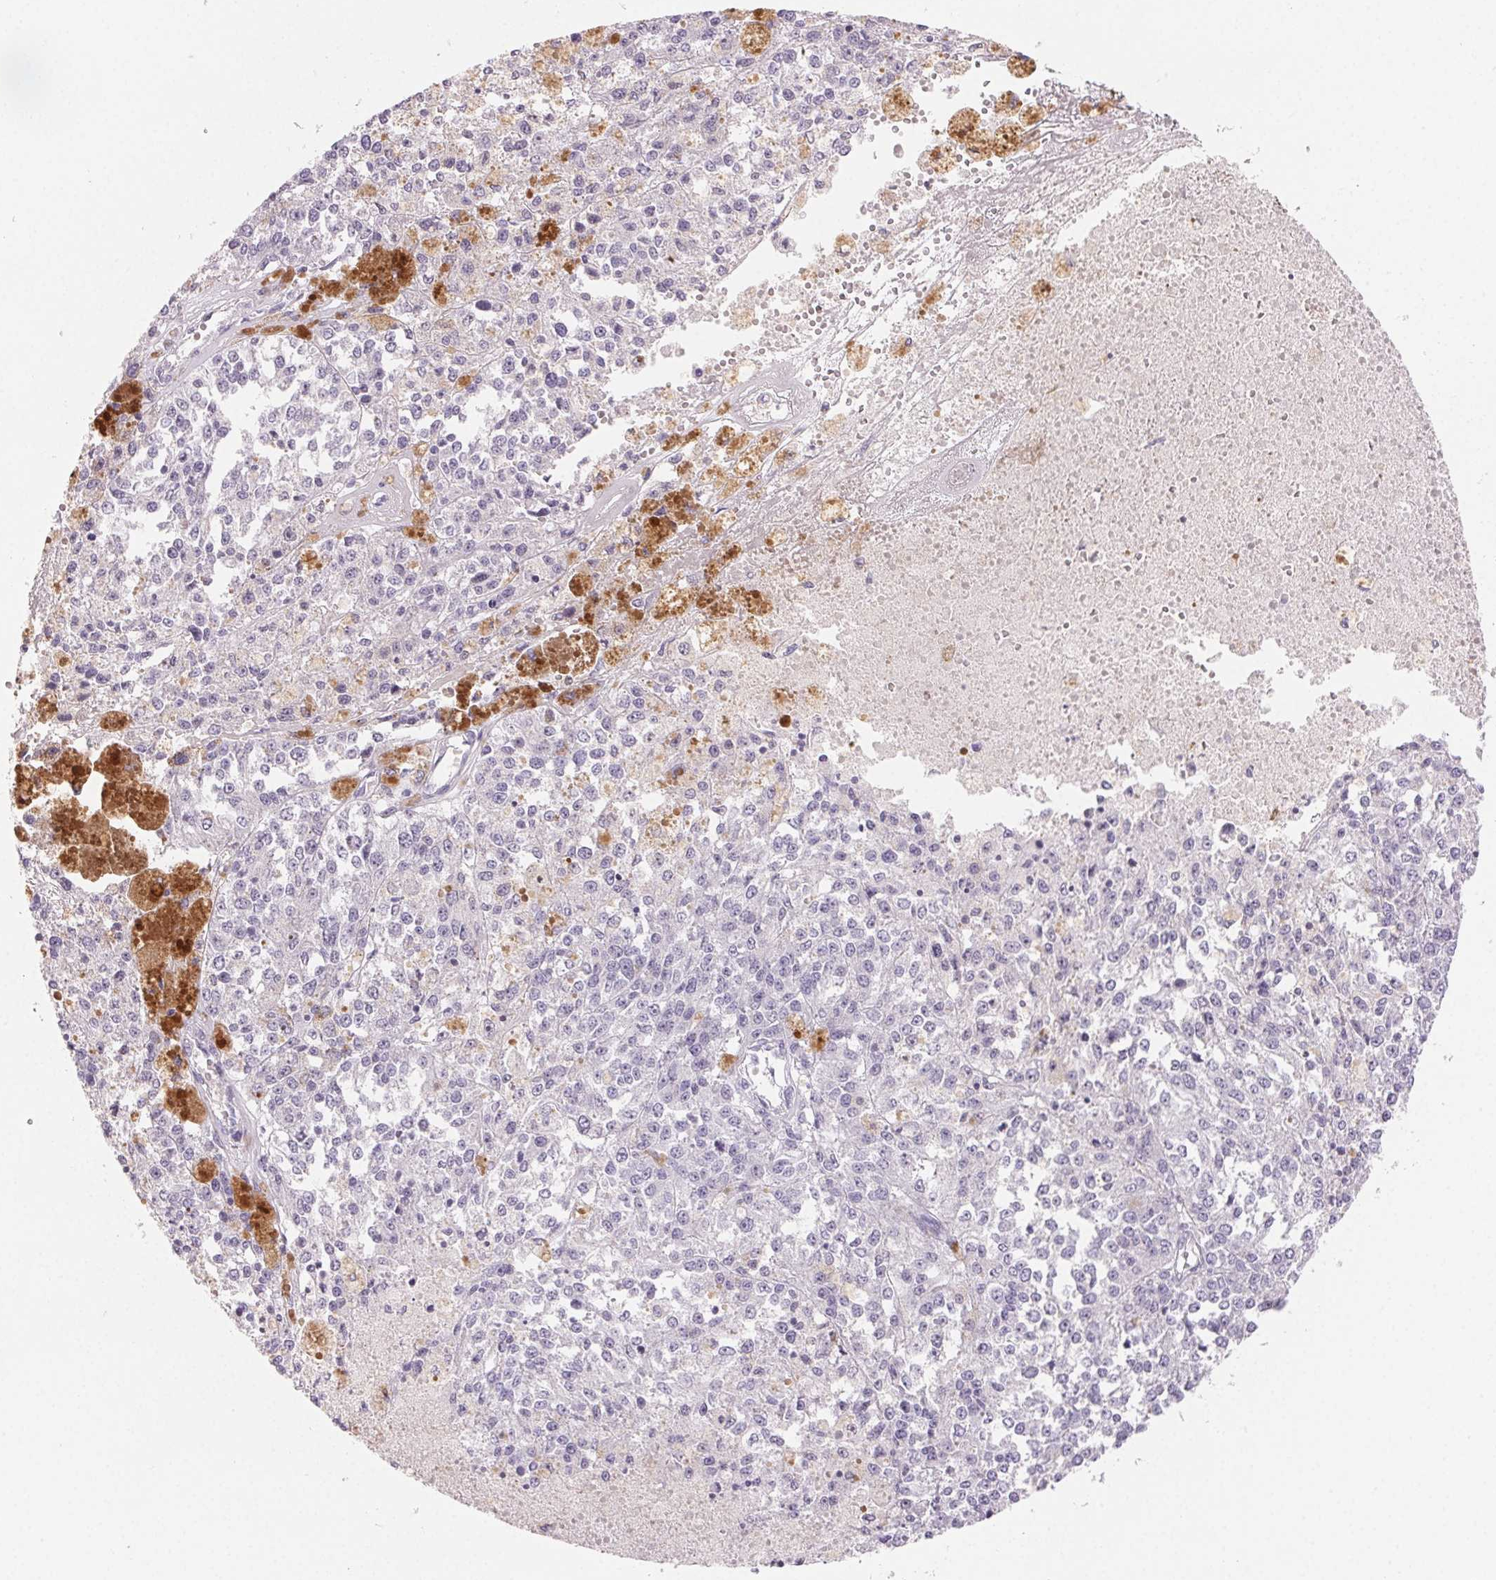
{"staining": {"intensity": "negative", "quantity": "none", "location": "none"}, "tissue": "melanoma", "cell_type": "Tumor cells", "image_type": "cancer", "snomed": [{"axis": "morphology", "description": "Malignant melanoma, Metastatic site"}, {"axis": "topography", "description": "Lymph node"}], "caption": "A photomicrograph of melanoma stained for a protein reveals no brown staining in tumor cells. (DAB immunohistochemistry (IHC) with hematoxylin counter stain).", "gene": "BPIFB2", "patient": {"sex": "female", "age": 64}}